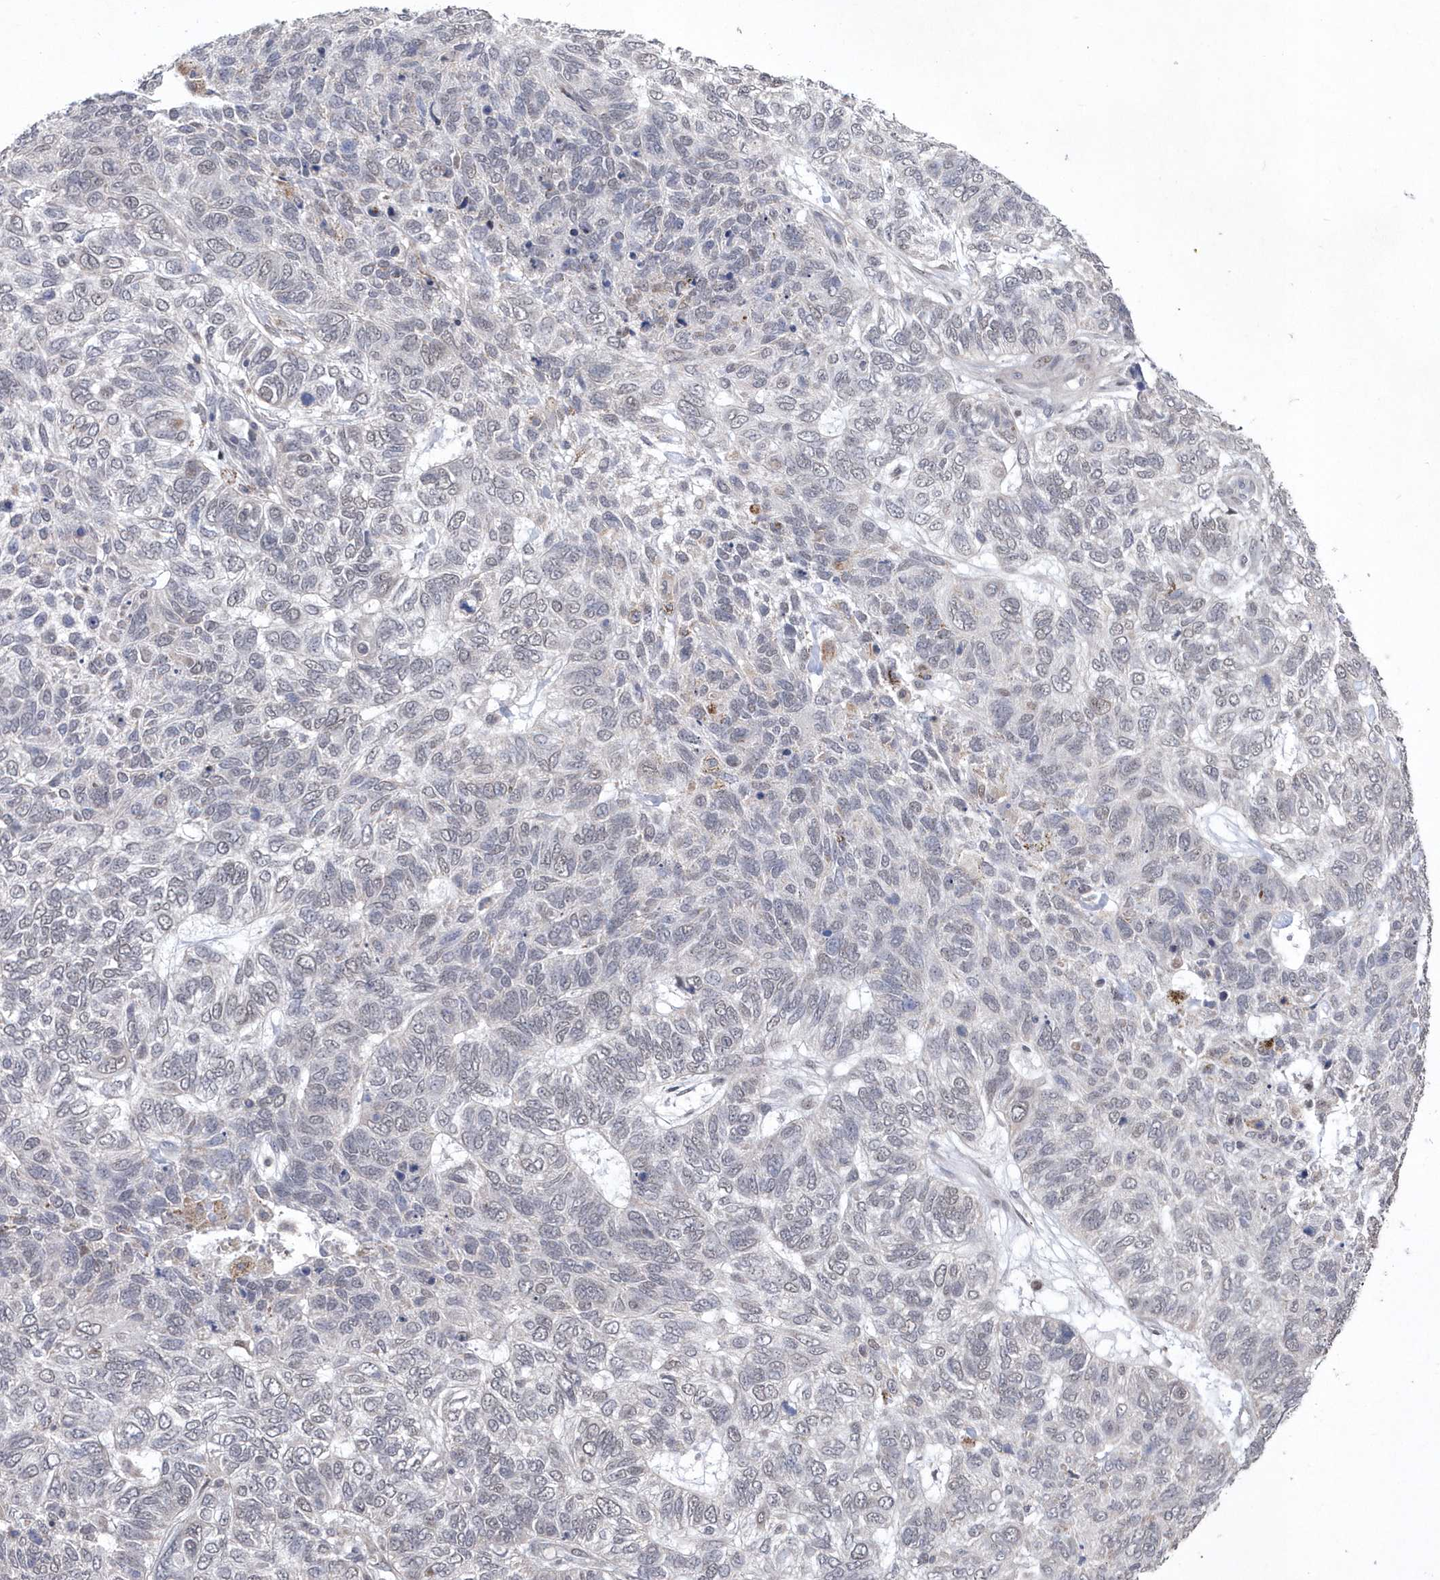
{"staining": {"intensity": "negative", "quantity": "none", "location": "none"}, "tissue": "skin cancer", "cell_type": "Tumor cells", "image_type": "cancer", "snomed": [{"axis": "morphology", "description": "Basal cell carcinoma"}, {"axis": "topography", "description": "Skin"}], "caption": "The immunohistochemistry histopathology image has no significant positivity in tumor cells of skin cancer (basal cell carcinoma) tissue.", "gene": "BOD1L1", "patient": {"sex": "female", "age": 65}}